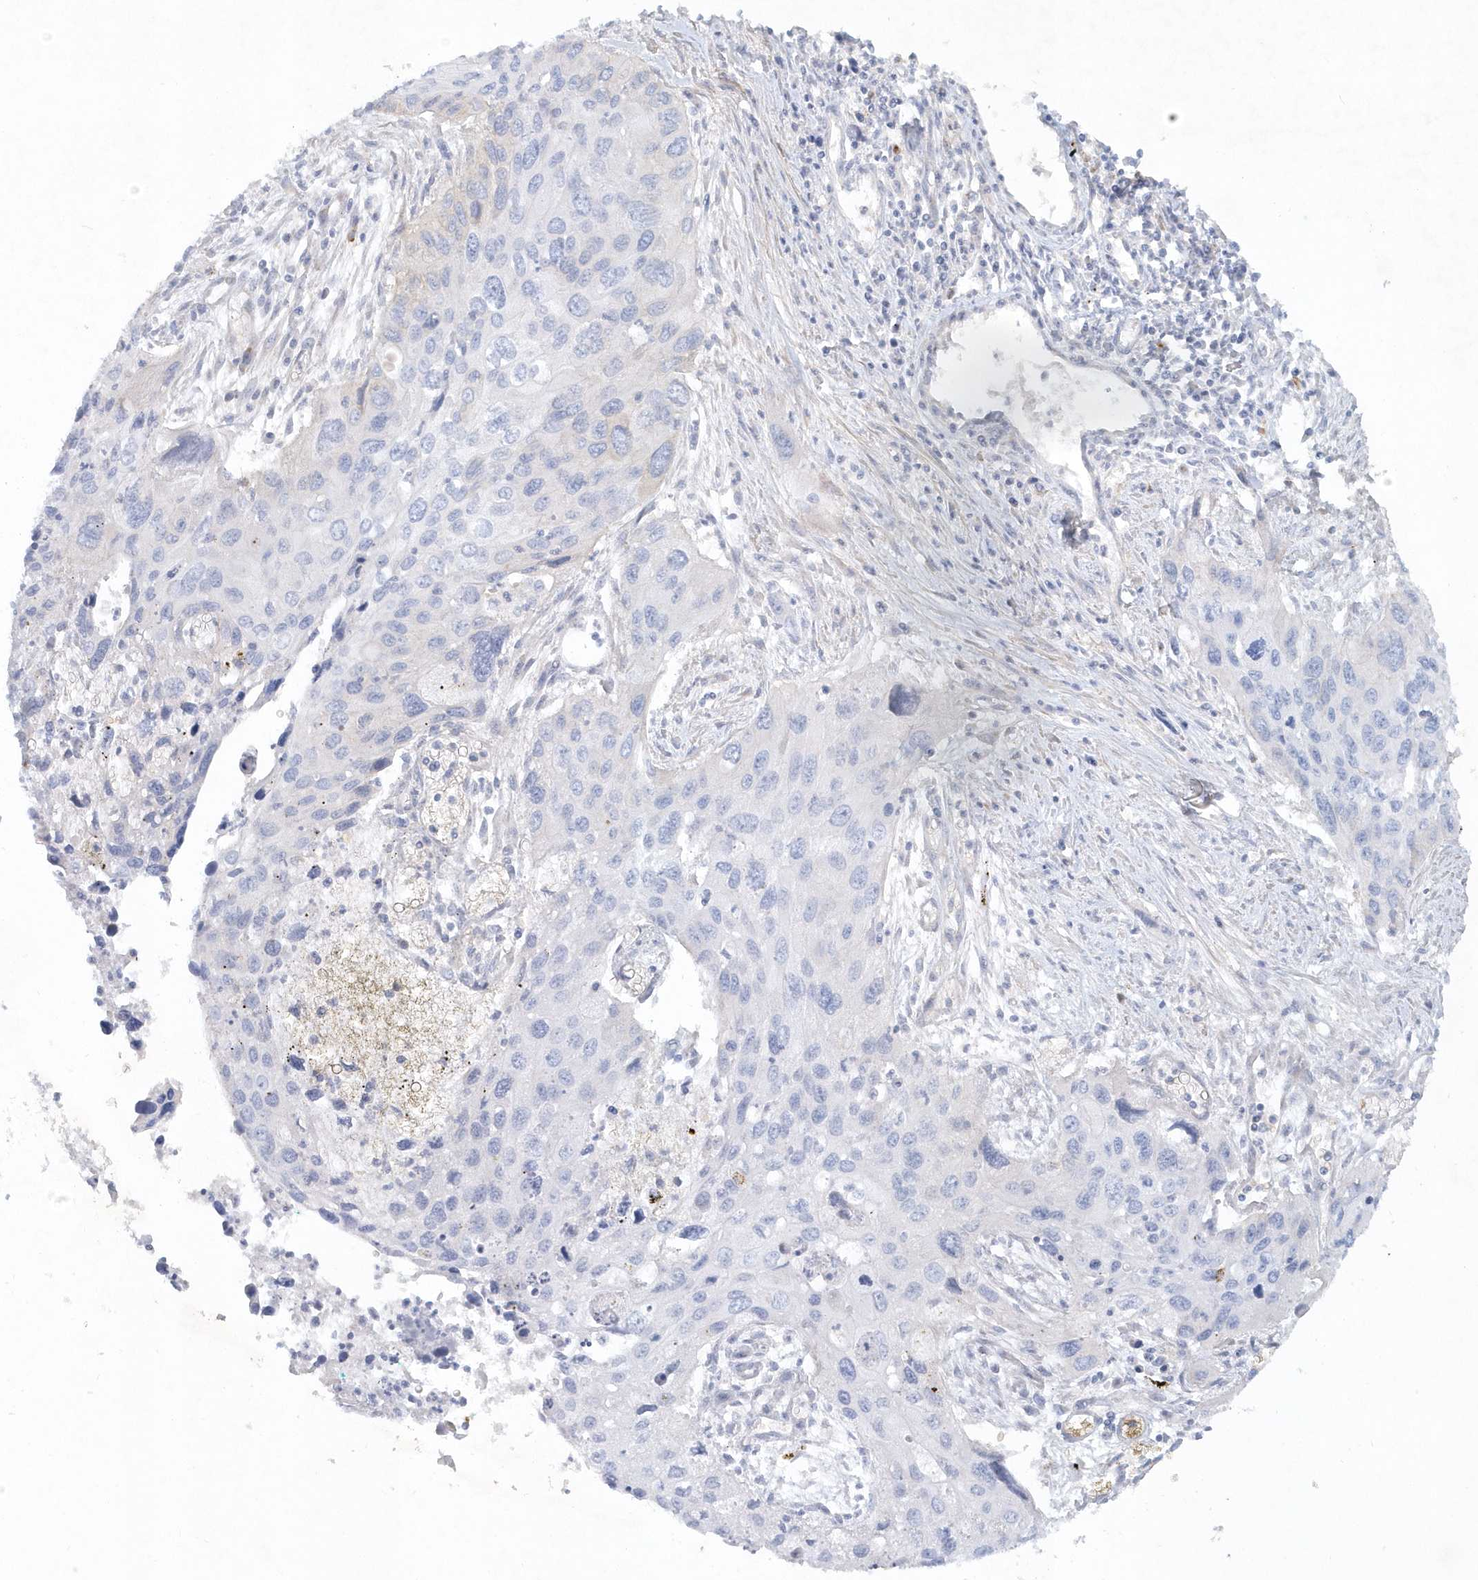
{"staining": {"intensity": "negative", "quantity": "none", "location": "none"}, "tissue": "cervical cancer", "cell_type": "Tumor cells", "image_type": "cancer", "snomed": [{"axis": "morphology", "description": "Squamous cell carcinoma, NOS"}, {"axis": "topography", "description": "Cervix"}], "caption": "Immunohistochemical staining of cervical squamous cell carcinoma shows no significant expression in tumor cells.", "gene": "DNAH1", "patient": {"sex": "female", "age": 55}}